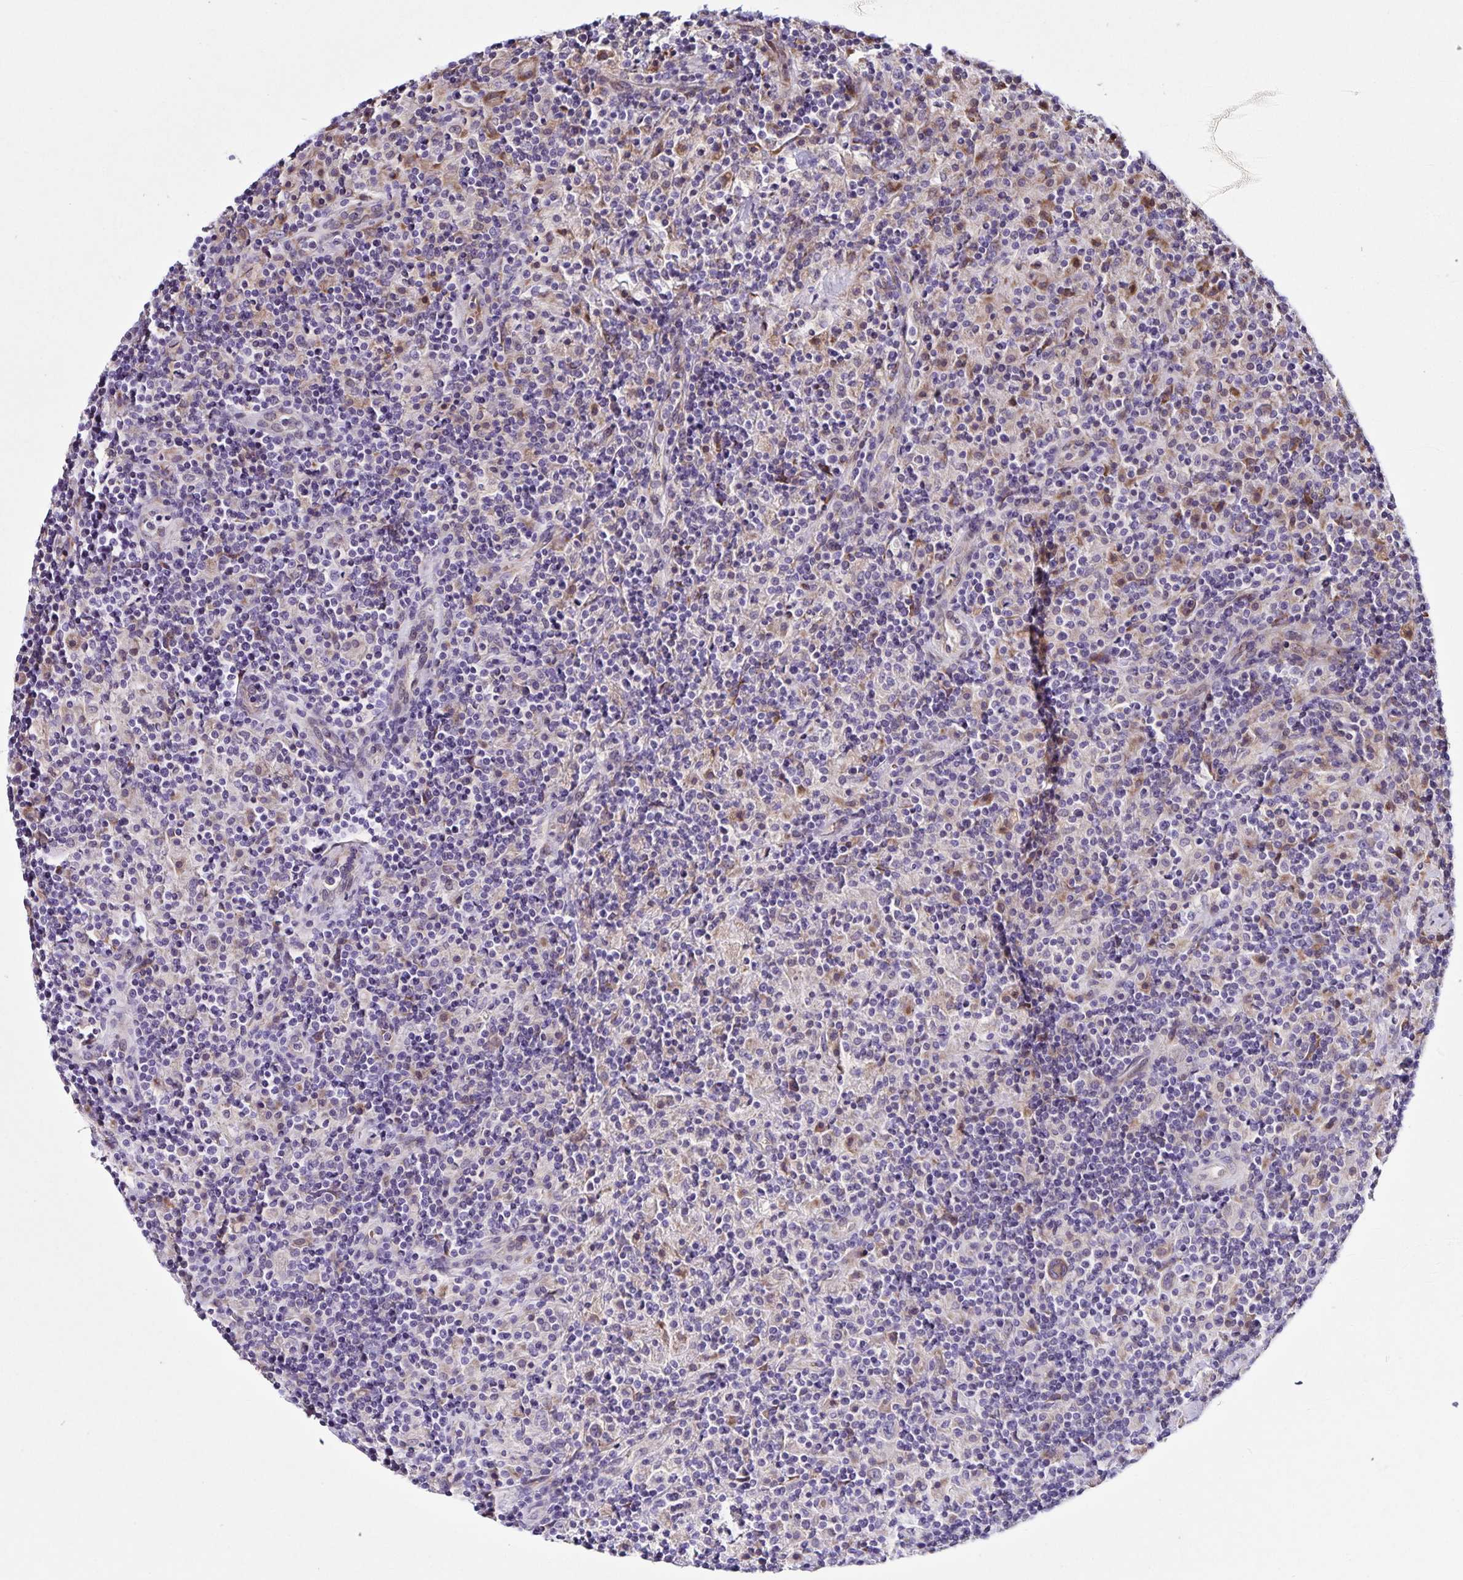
{"staining": {"intensity": "negative", "quantity": "none", "location": "none"}, "tissue": "lymphoma", "cell_type": "Tumor cells", "image_type": "cancer", "snomed": [{"axis": "morphology", "description": "Hodgkin's disease, NOS"}, {"axis": "topography", "description": "Lymph node"}], "caption": "Immunohistochemistry photomicrograph of neoplastic tissue: lymphoma stained with DAB (3,3'-diaminobenzidine) demonstrates no significant protein positivity in tumor cells.", "gene": "RNFT2", "patient": {"sex": "male", "age": 70}}